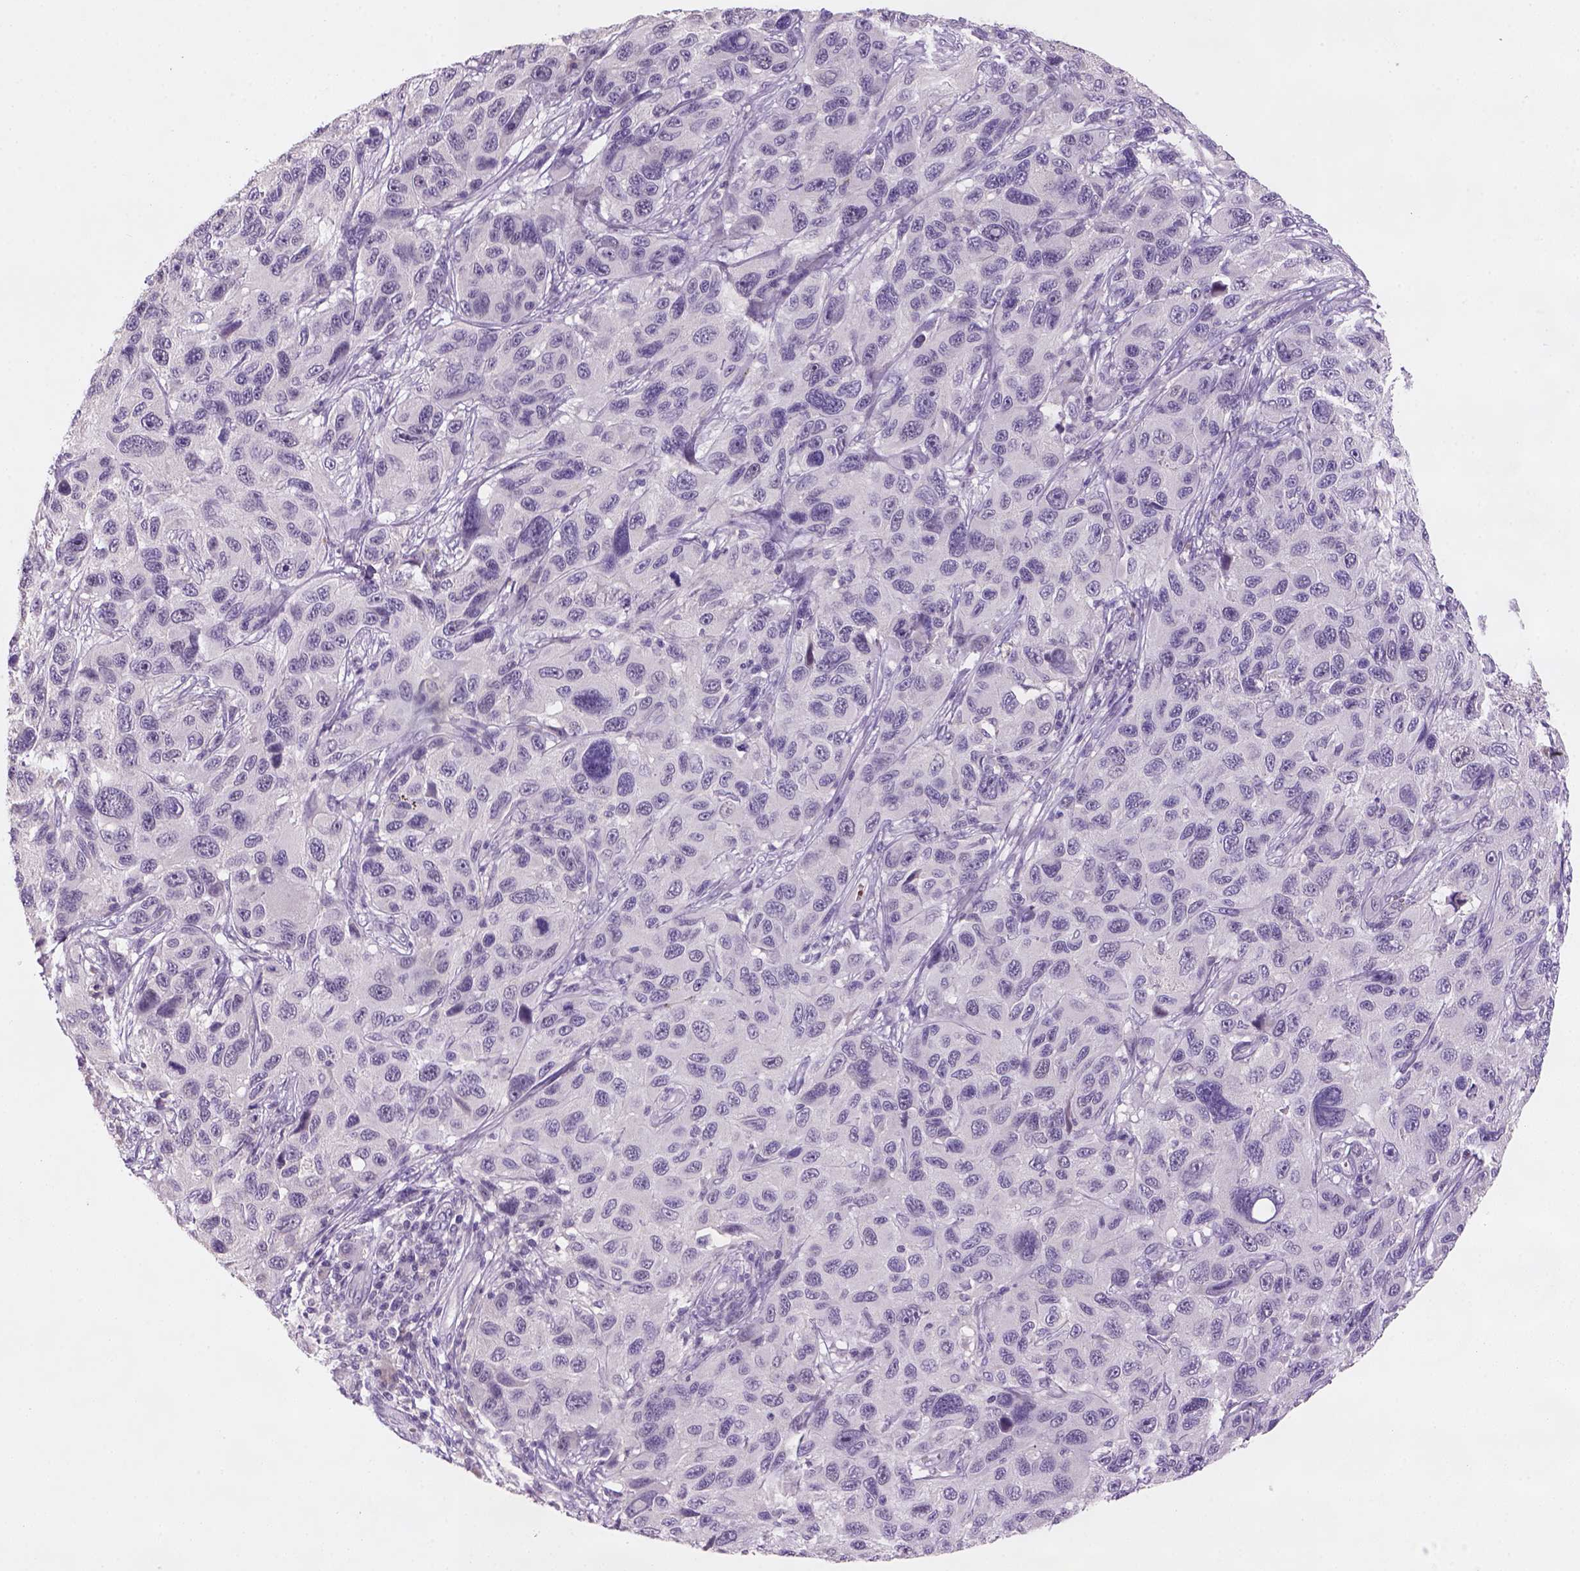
{"staining": {"intensity": "negative", "quantity": "none", "location": "none"}, "tissue": "melanoma", "cell_type": "Tumor cells", "image_type": "cancer", "snomed": [{"axis": "morphology", "description": "Malignant melanoma, NOS"}, {"axis": "topography", "description": "Skin"}], "caption": "Tumor cells are negative for brown protein staining in malignant melanoma.", "gene": "ZMAT4", "patient": {"sex": "male", "age": 53}}